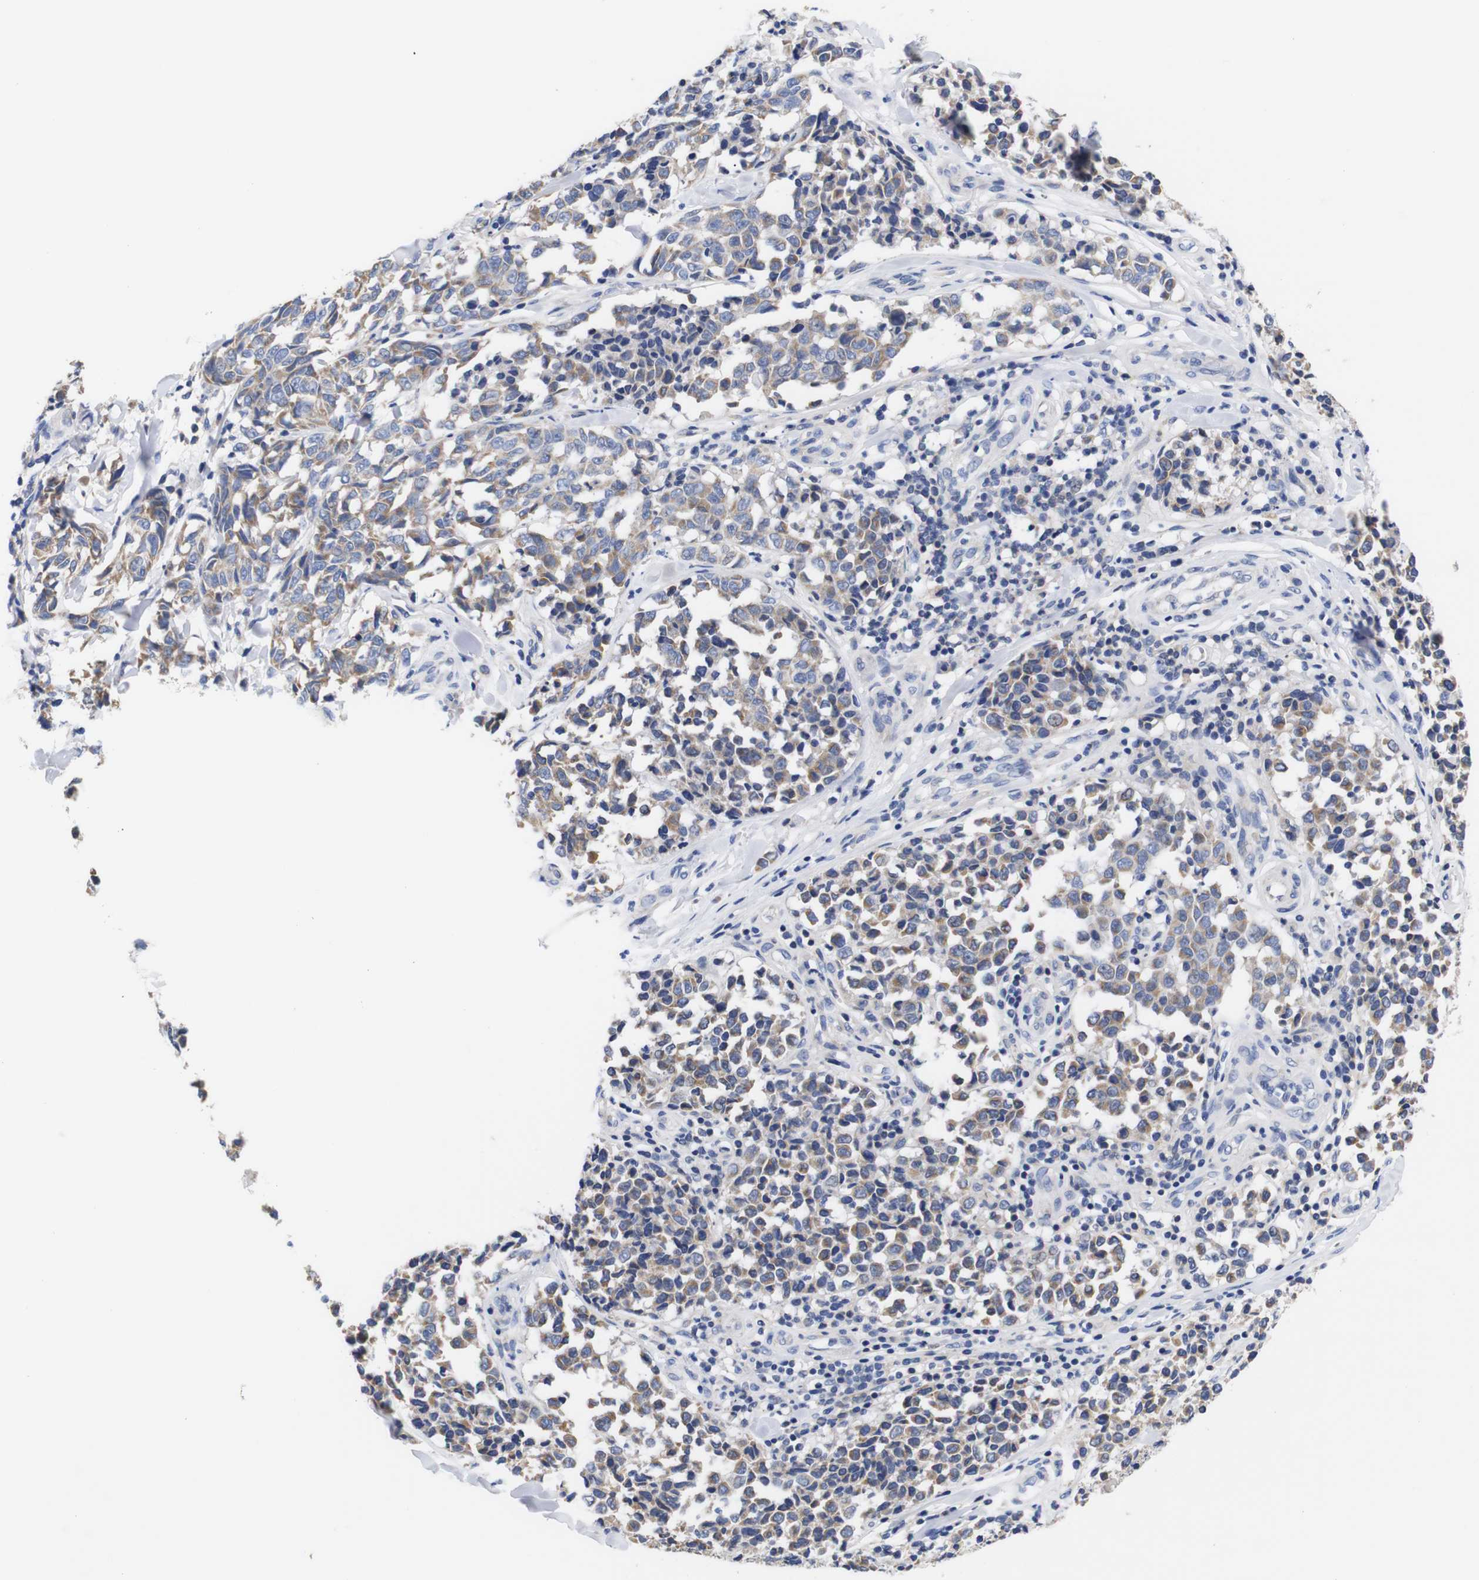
{"staining": {"intensity": "weak", "quantity": ">75%", "location": "cytoplasmic/membranous"}, "tissue": "melanoma", "cell_type": "Tumor cells", "image_type": "cancer", "snomed": [{"axis": "morphology", "description": "Malignant melanoma, NOS"}, {"axis": "topography", "description": "Skin"}], "caption": "Melanoma stained for a protein exhibits weak cytoplasmic/membranous positivity in tumor cells.", "gene": "OPN3", "patient": {"sex": "female", "age": 64}}